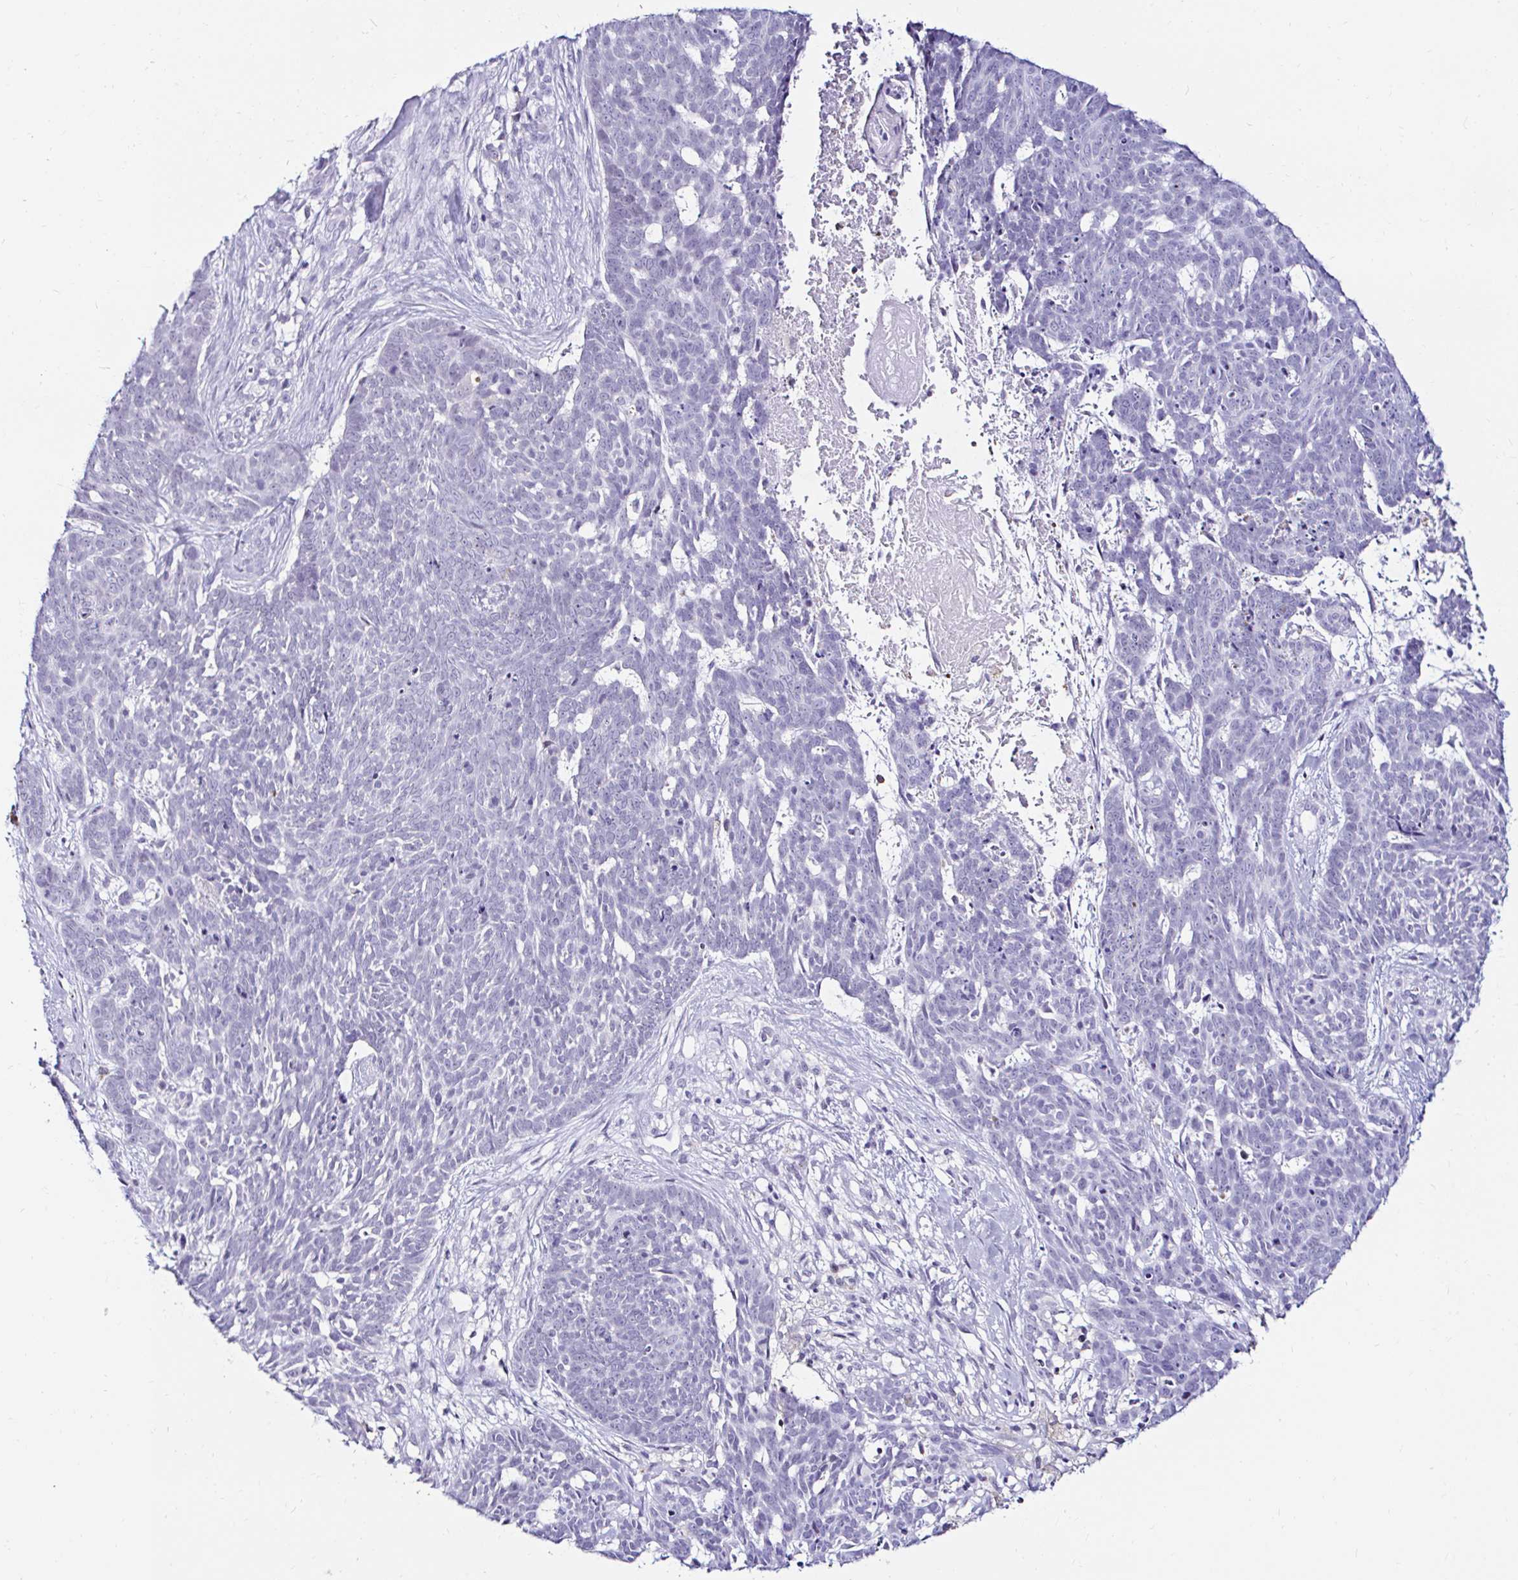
{"staining": {"intensity": "negative", "quantity": "none", "location": "none"}, "tissue": "skin cancer", "cell_type": "Tumor cells", "image_type": "cancer", "snomed": [{"axis": "morphology", "description": "Basal cell carcinoma"}, {"axis": "topography", "description": "Skin"}], "caption": "Immunohistochemistry micrograph of neoplastic tissue: human skin basal cell carcinoma stained with DAB exhibits no significant protein expression in tumor cells.", "gene": "CYBB", "patient": {"sex": "female", "age": 78}}